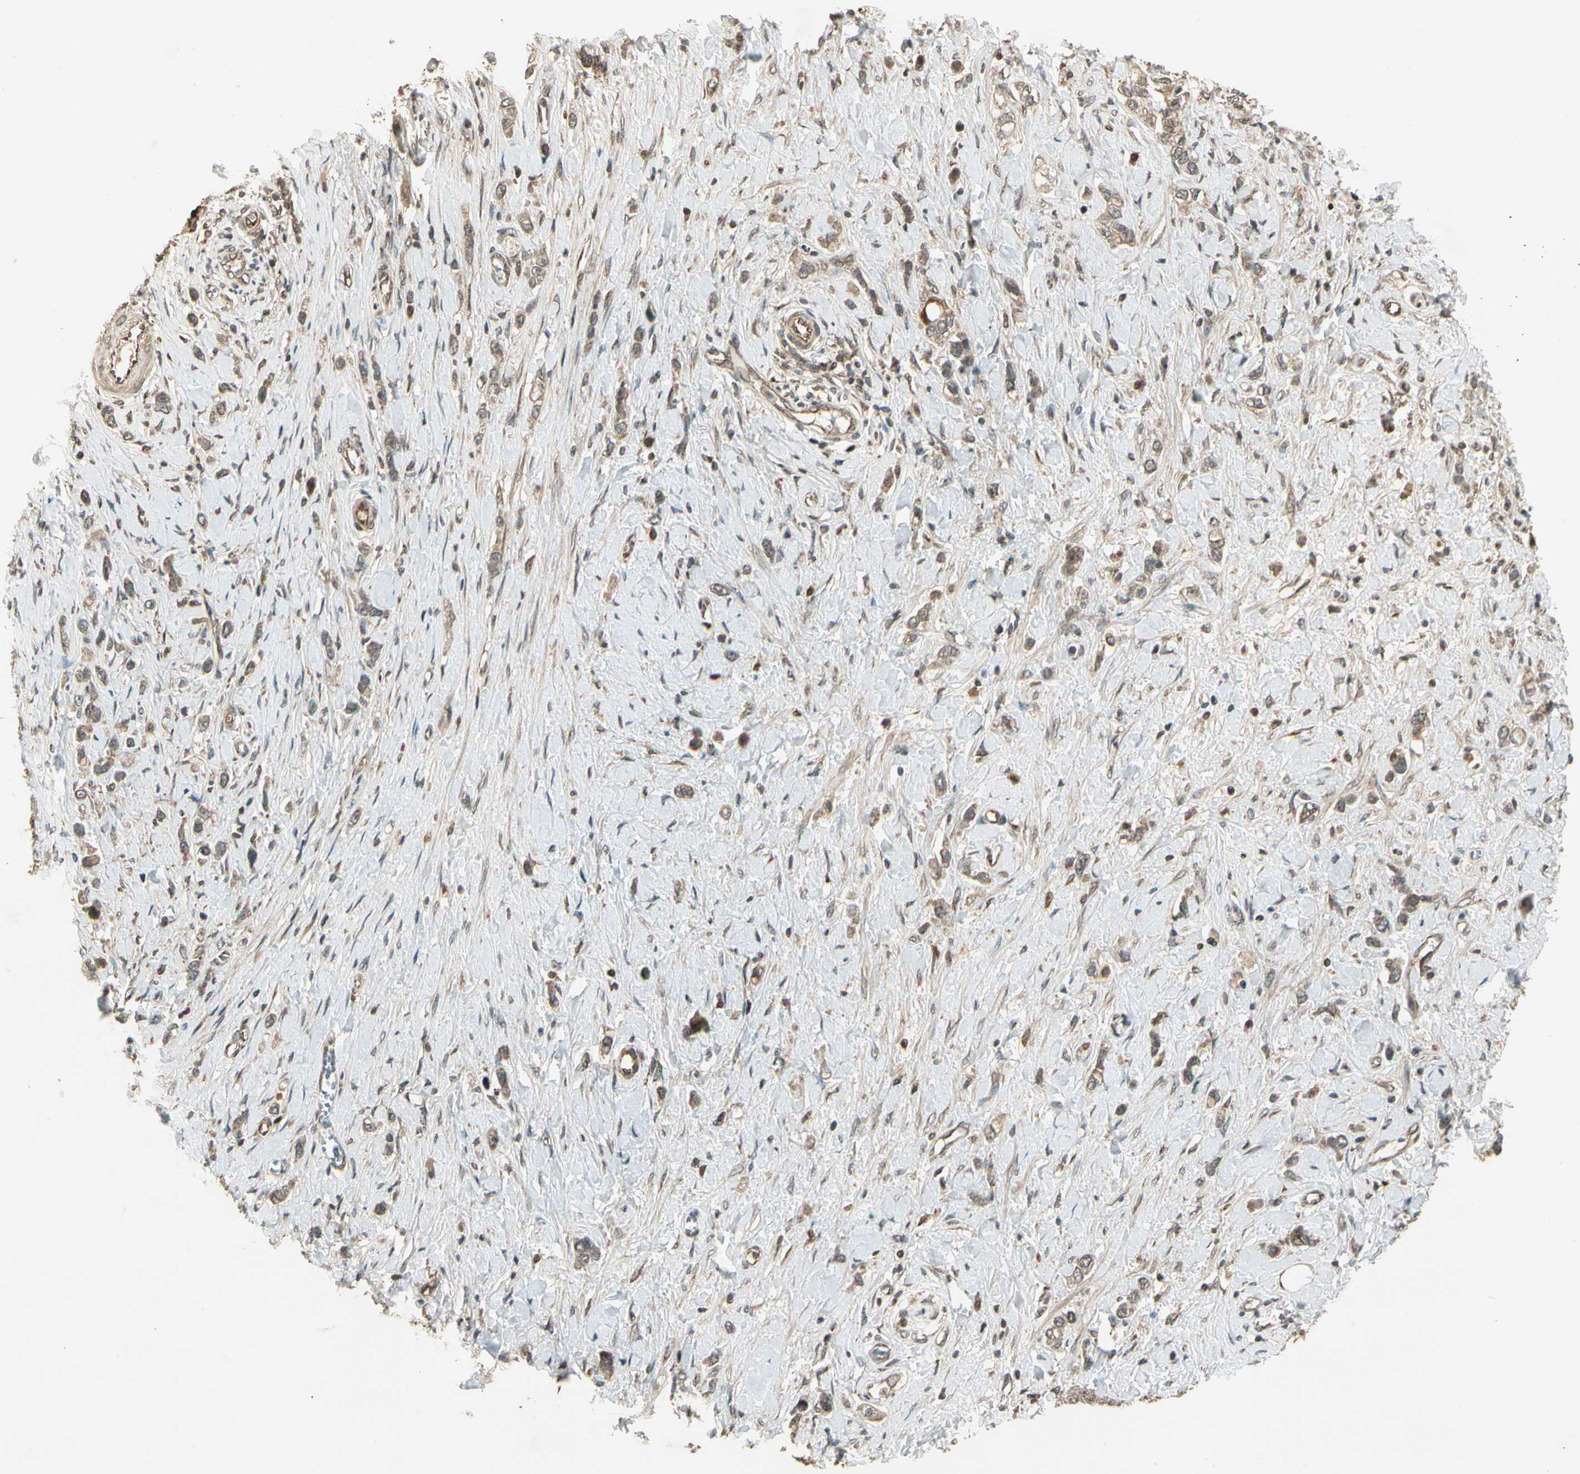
{"staining": {"intensity": "weak", "quantity": ">75%", "location": "cytoplasmic/membranous"}, "tissue": "stomach cancer", "cell_type": "Tumor cells", "image_type": "cancer", "snomed": [{"axis": "morphology", "description": "Normal tissue, NOS"}, {"axis": "morphology", "description": "Adenocarcinoma, NOS"}, {"axis": "topography", "description": "Stomach, upper"}, {"axis": "topography", "description": "Stomach"}], "caption": "Immunohistochemical staining of adenocarcinoma (stomach) displays low levels of weak cytoplasmic/membranous protein staining in about >75% of tumor cells. Nuclei are stained in blue.", "gene": "GLUL", "patient": {"sex": "female", "age": 65}}